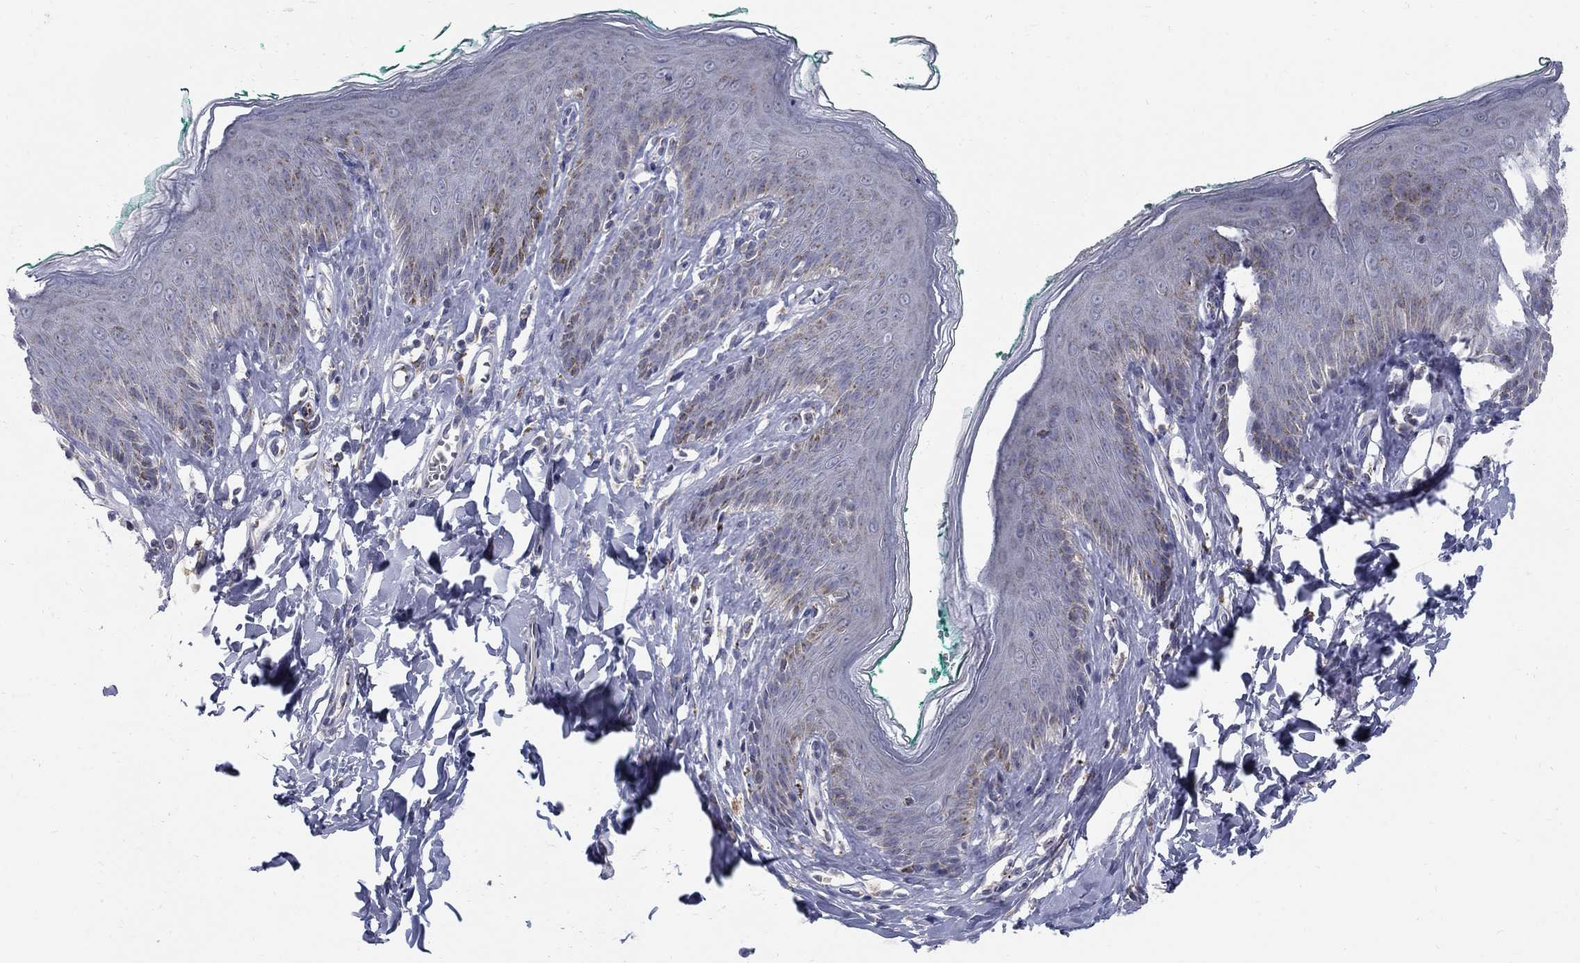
{"staining": {"intensity": "negative", "quantity": "none", "location": "none"}, "tissue": "skin", "cell_type": "Epidermal cells", "image_type": "normal", "snomed": [{"axis": "morphology", "description": "Normal tissue, NOS"}, {"axis": "topography", "description": "Vulva"}], "caption": "High magnification brightfield microscopy of normal skin stained with DAB (3,3'-diaminobenzidine) (brown) and counterstained with hematoxylin (blue): epidermal cells show no significant staining. (Stains: DAB (3,3'-diaminobenzidine) immunohistochemistry with hematoxylin counter stain, Microscopy: brightfield microscopy at high magnification).", "gene": "PANK3", "patient": {"sex": "female", "age": 66}}